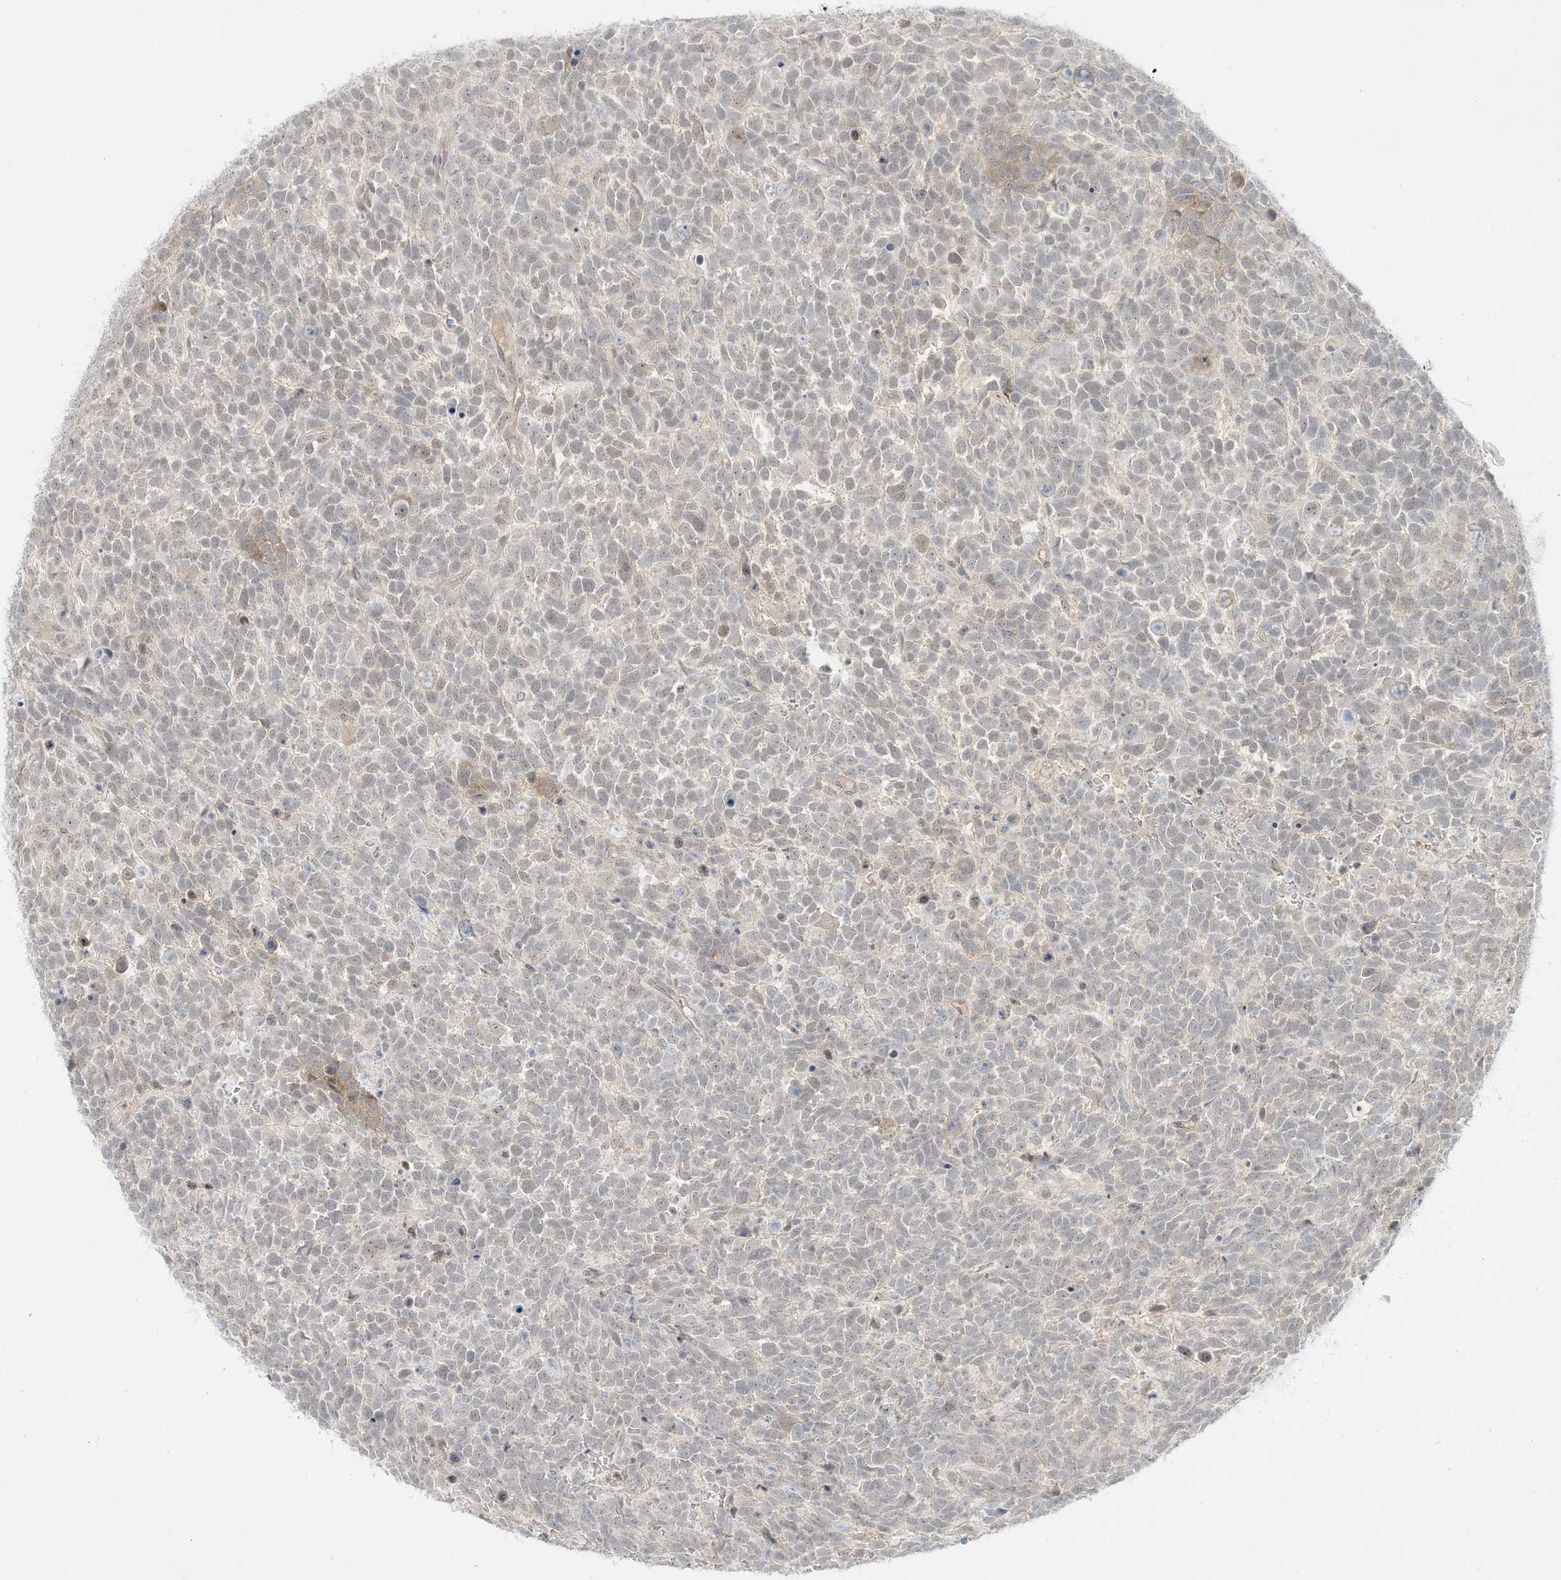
{"staining": {"intensity": "negative", "quantity": "none", "location": "none"}, "tissue": "urothelial cancer", "cell_type": "Tumor cells", "image_type": "cancer", "snomed": [{"axis": "morphology", "description": "Urothelial carcinoma, High grade"}, {"axis": "topography", "description": "Urinary bladder"}], "caption": "Photomicrograph shows no protein positivity in tumor cells of urothelial cancer tissue.", "gene": "PAK6", "patient": {"sex": "female", "age": 82}}